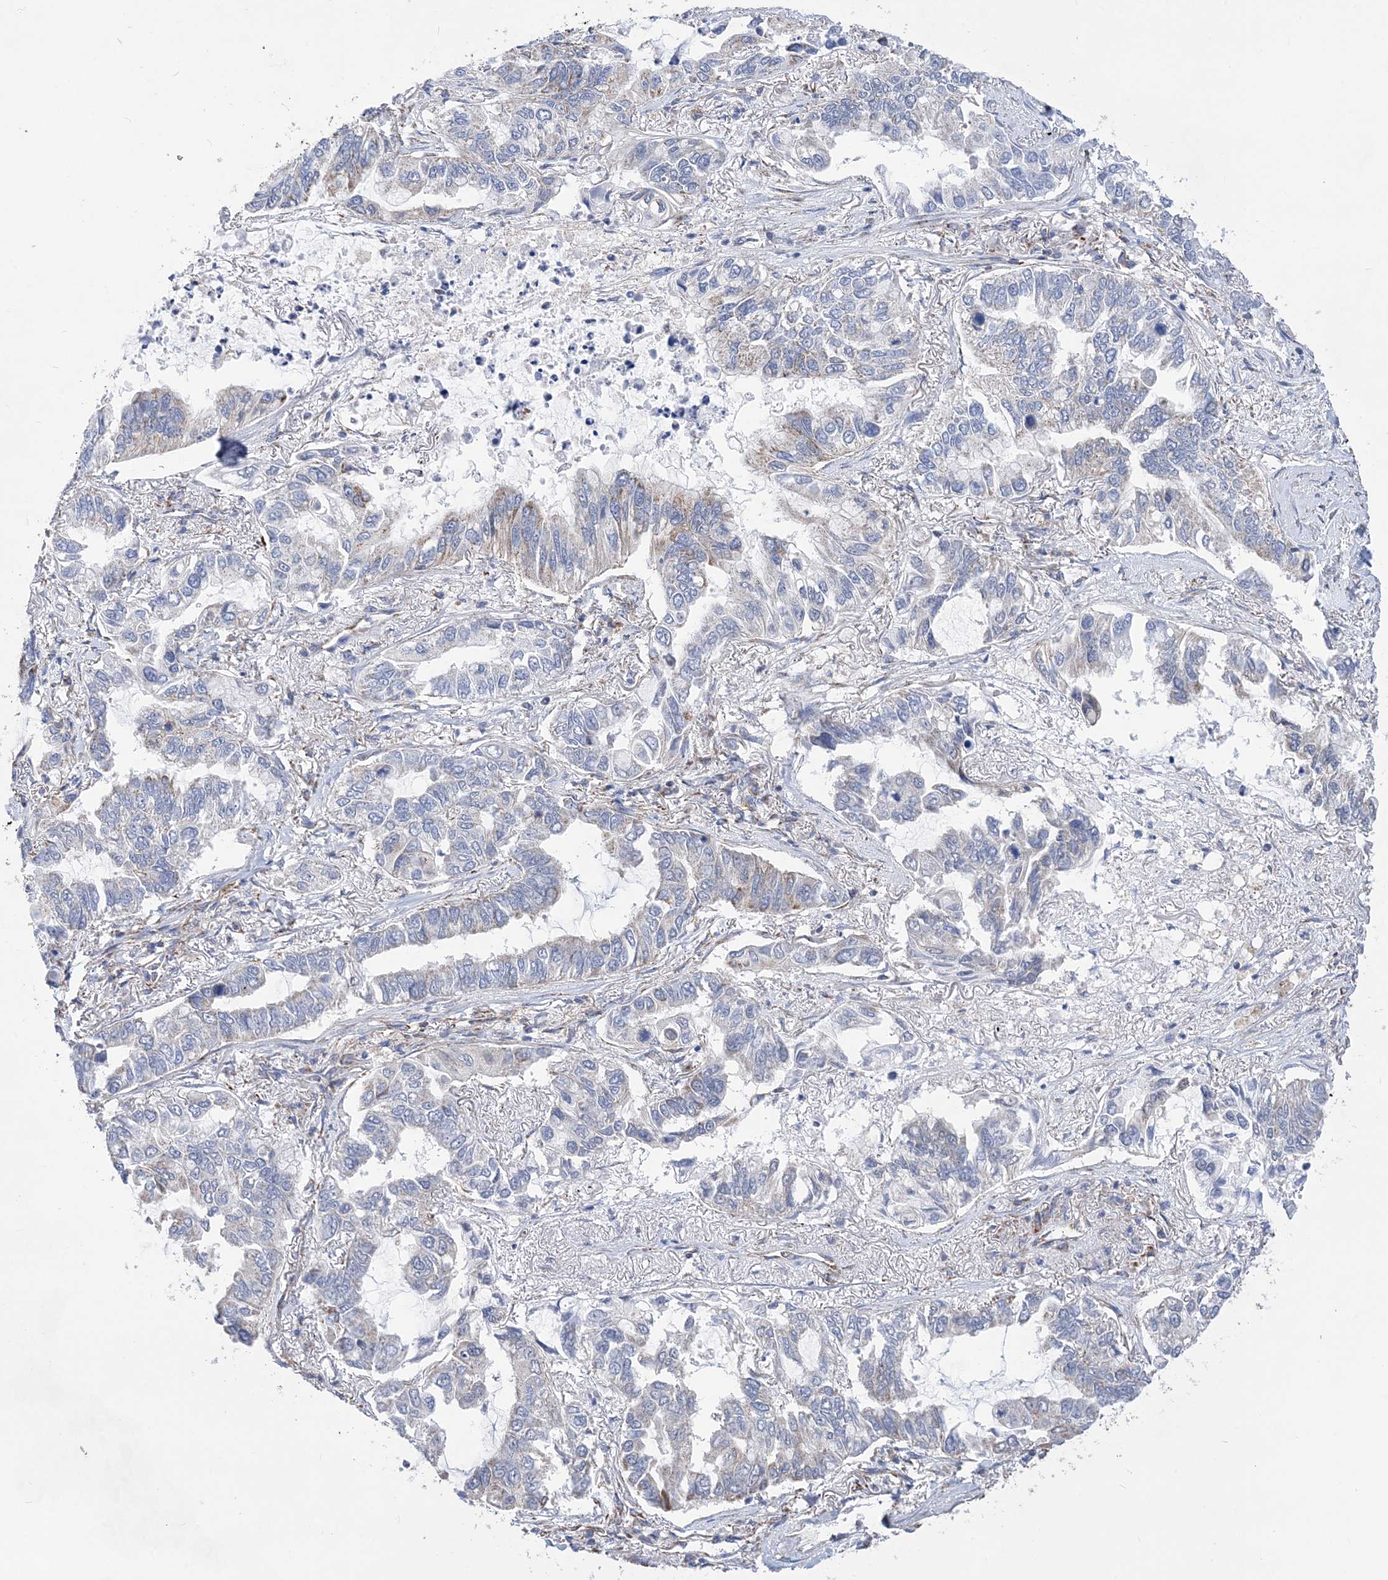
{"staining": {"intensity": "negative", "quantity": "none", "location": "none"}, "tissue": "lung cancer", "cell_type": "Tumor cells", "image_type": "cancer", "snomed": [{"axis": "morphology", "description": "Adenocarcinoma, NOS"}, {"axis": "topography", "description": "Lung"}], "caption": "Immunohistochemistry (IHC) of lung adenocarcinoma shows no staining in tumor cells. (DAB (3,3'-diaminobenzidine) IHC with hematoxylin counter stain).", "gene": "ACOT9", "patient": {"sex": "male", "age": 64}}